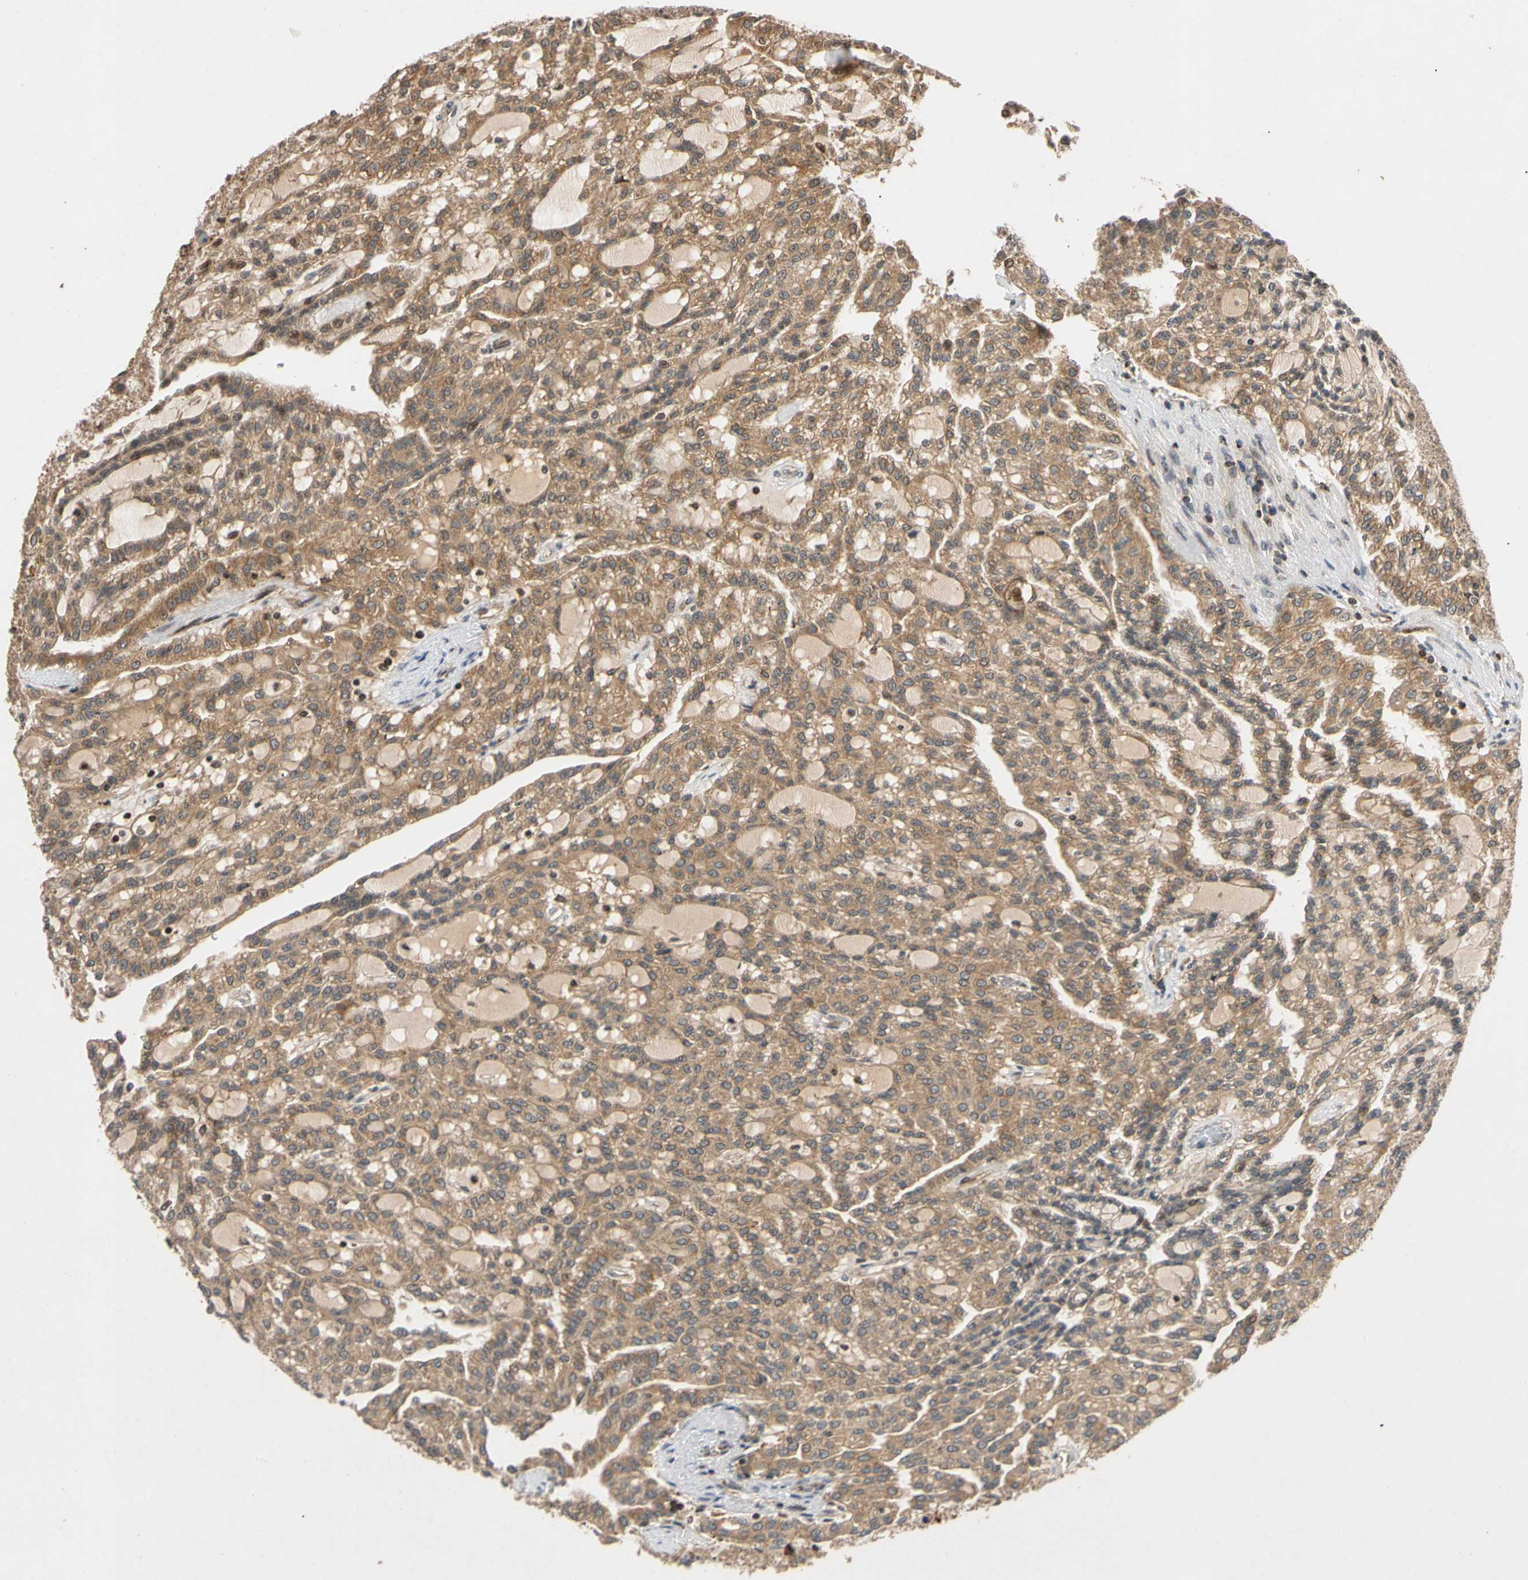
{"staining": {"intensity": "strong", "quantity": ">75%", "location": "cytoplasmic/membranous"}, "tissue": "renal cancer", "cell_type": "Tumor cells", "image_type": "cancer", "snomed": [{"axis": "morphology", "description": "Adenocarcinoma, NOS"}, {"axis": "topography", "description": "Kidney"}], "caption": "Strong cytoplasmic/membranous protein staining is present in approximately >75% of tumor cells in renal cancer.", "gene": "MRPS22", "patient": {"sex": "male", "age": 63}}